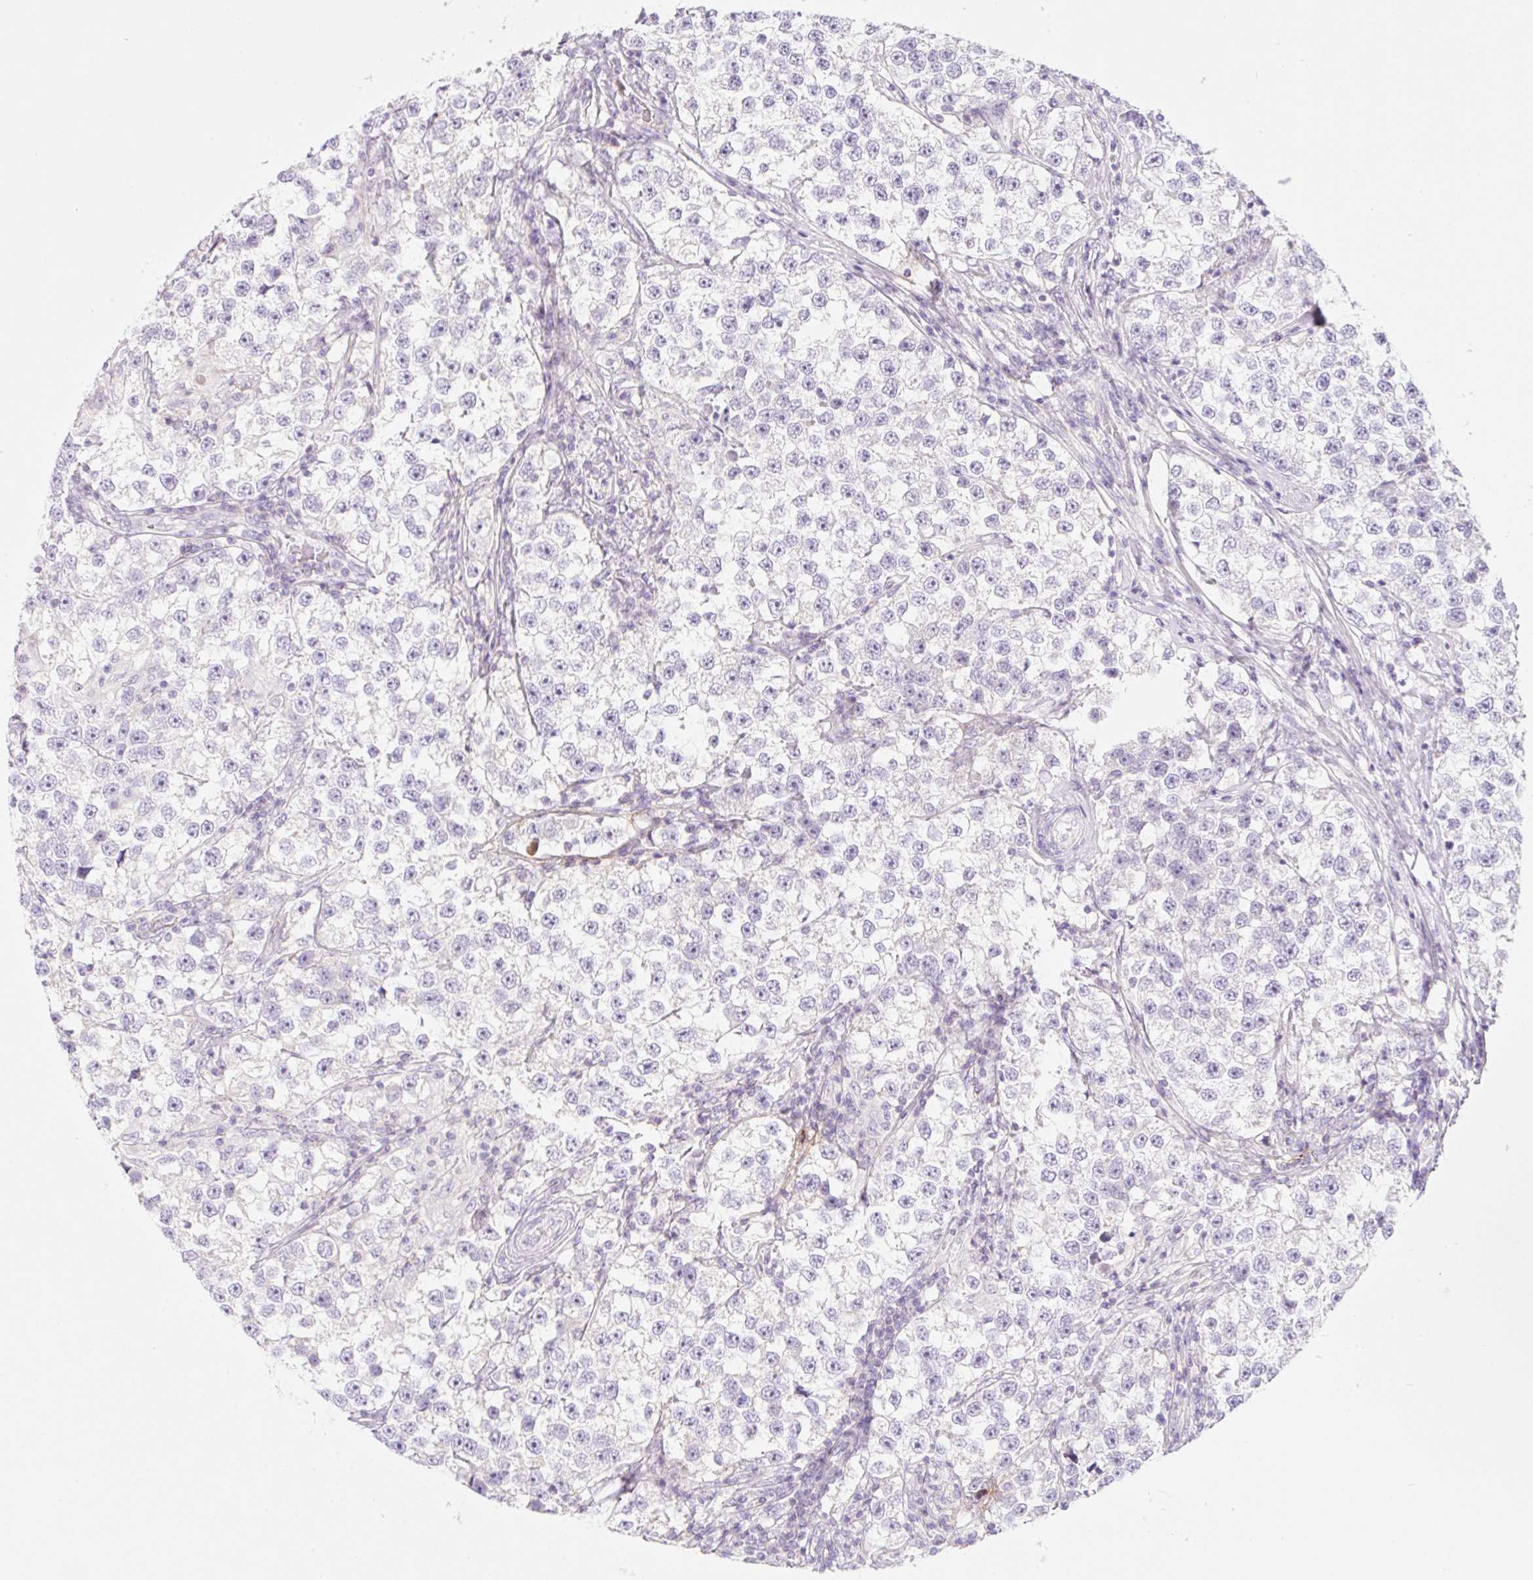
{"staining": {"intensity": "negative", "quantity": "none", "location": "none"}, "tissue": "testis cancer", "cell_type": "Tumor cells", "image_type": "cancer", "snomed": [{"axis": "morphology", "description": "Seminoma, NOS"}, {"axis": "topography", "description": "Testis"}], "caption": "Testis cancer (seminoma) stained for a protein using immunohistochemistry (IHC) displays no positivity tumor cells.", "gene": "LYVE1", "patient": {"sex": "male", "age": 46}}